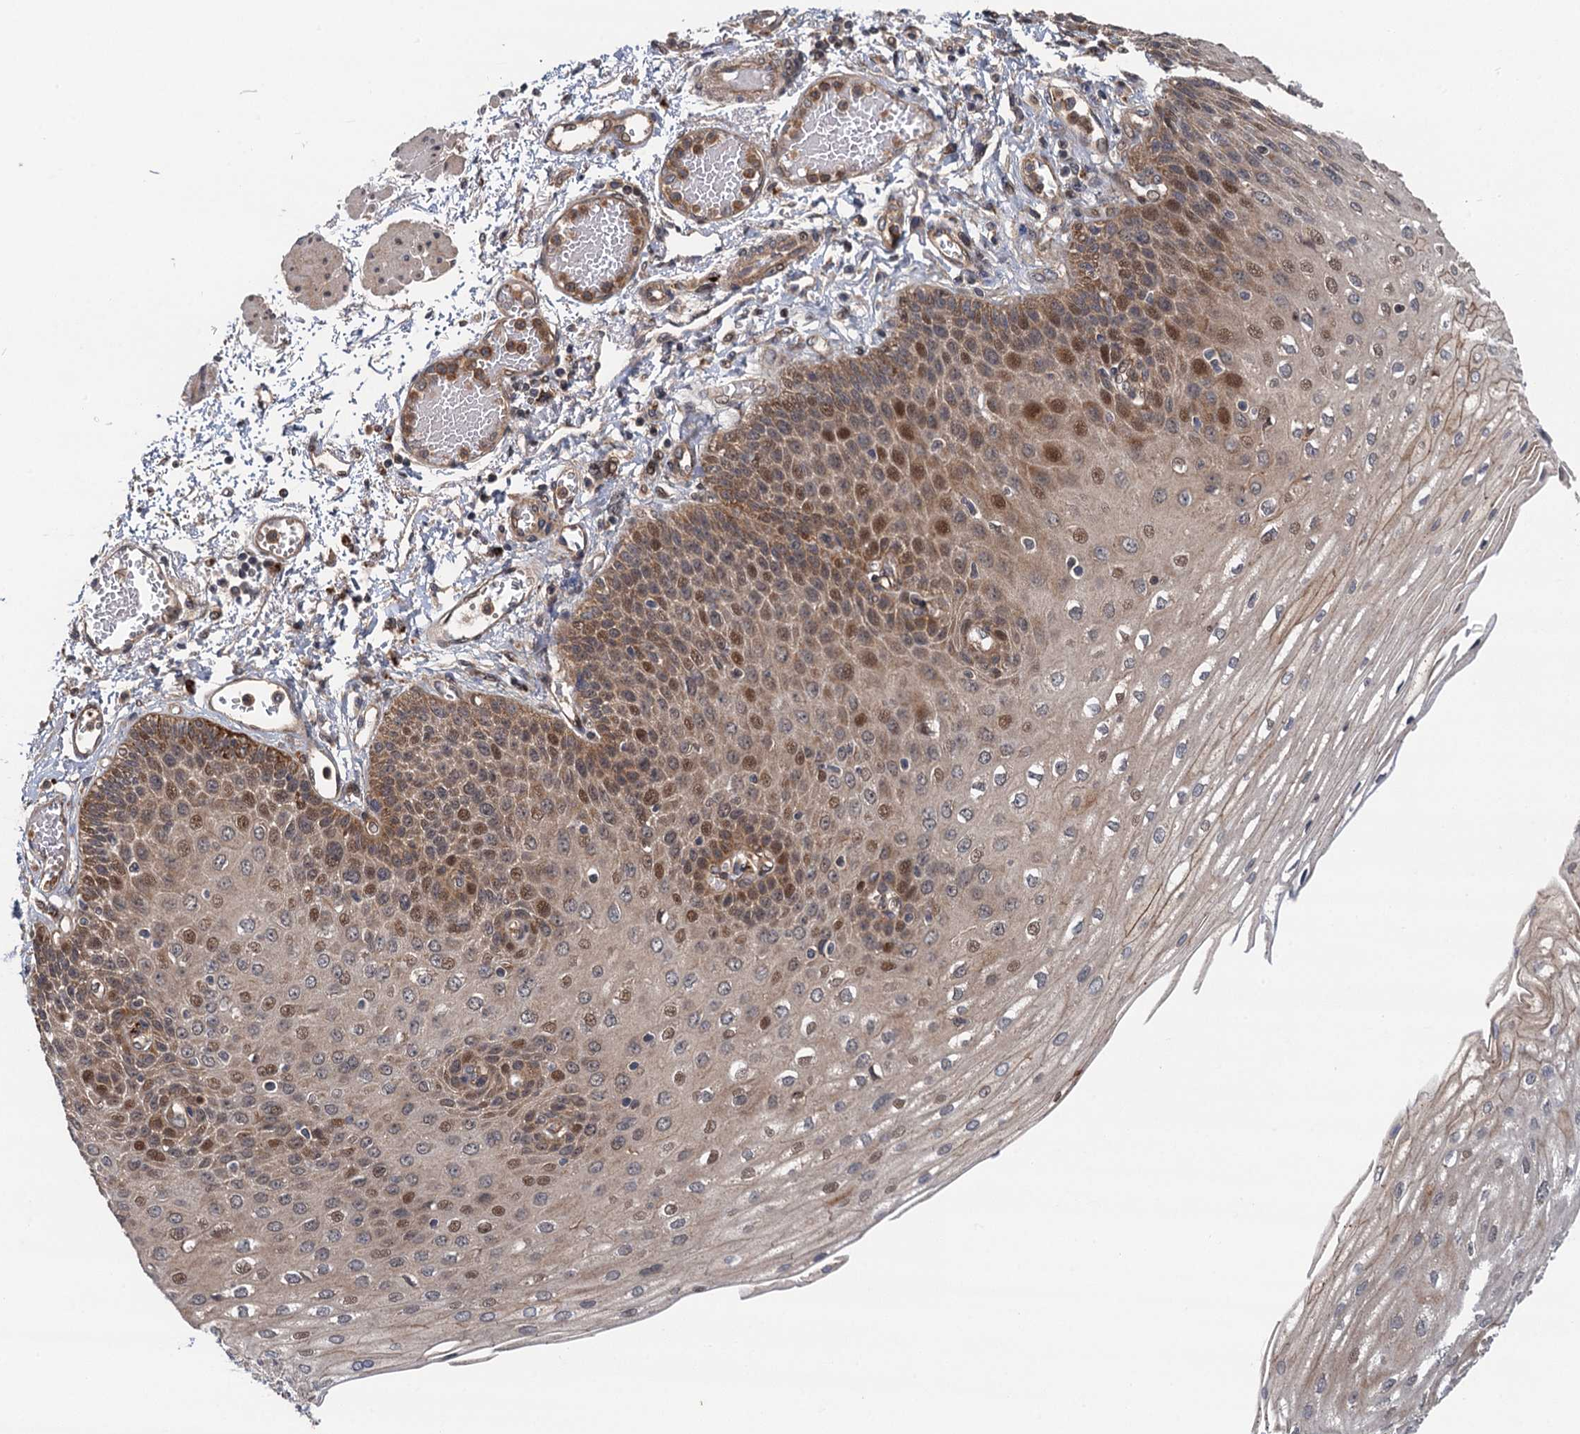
{"staining": {"intensity": "moderate", "quantity": "25%-75%", "location": "cytoplasmic/membranous,nuclear"}, "tissue": "esophagus", "cell_type": "Squamous epithelial cells", "image_type": "normal", "snomed": [{"axis": "morphology", "description": "Normal tissue, NOS"}, {"axis": "topography", "description": "Esophagus"}], "caption": "This photomicrograph displays immunohistochemistry staining of benign human esophagus, with medium moderate cytoplasmic/membranous,nuclear staining in about 25%-75% of squamous epithelial cells.", "gene": "NLRP10", "patient": {"sex": "male", "age": 81}}